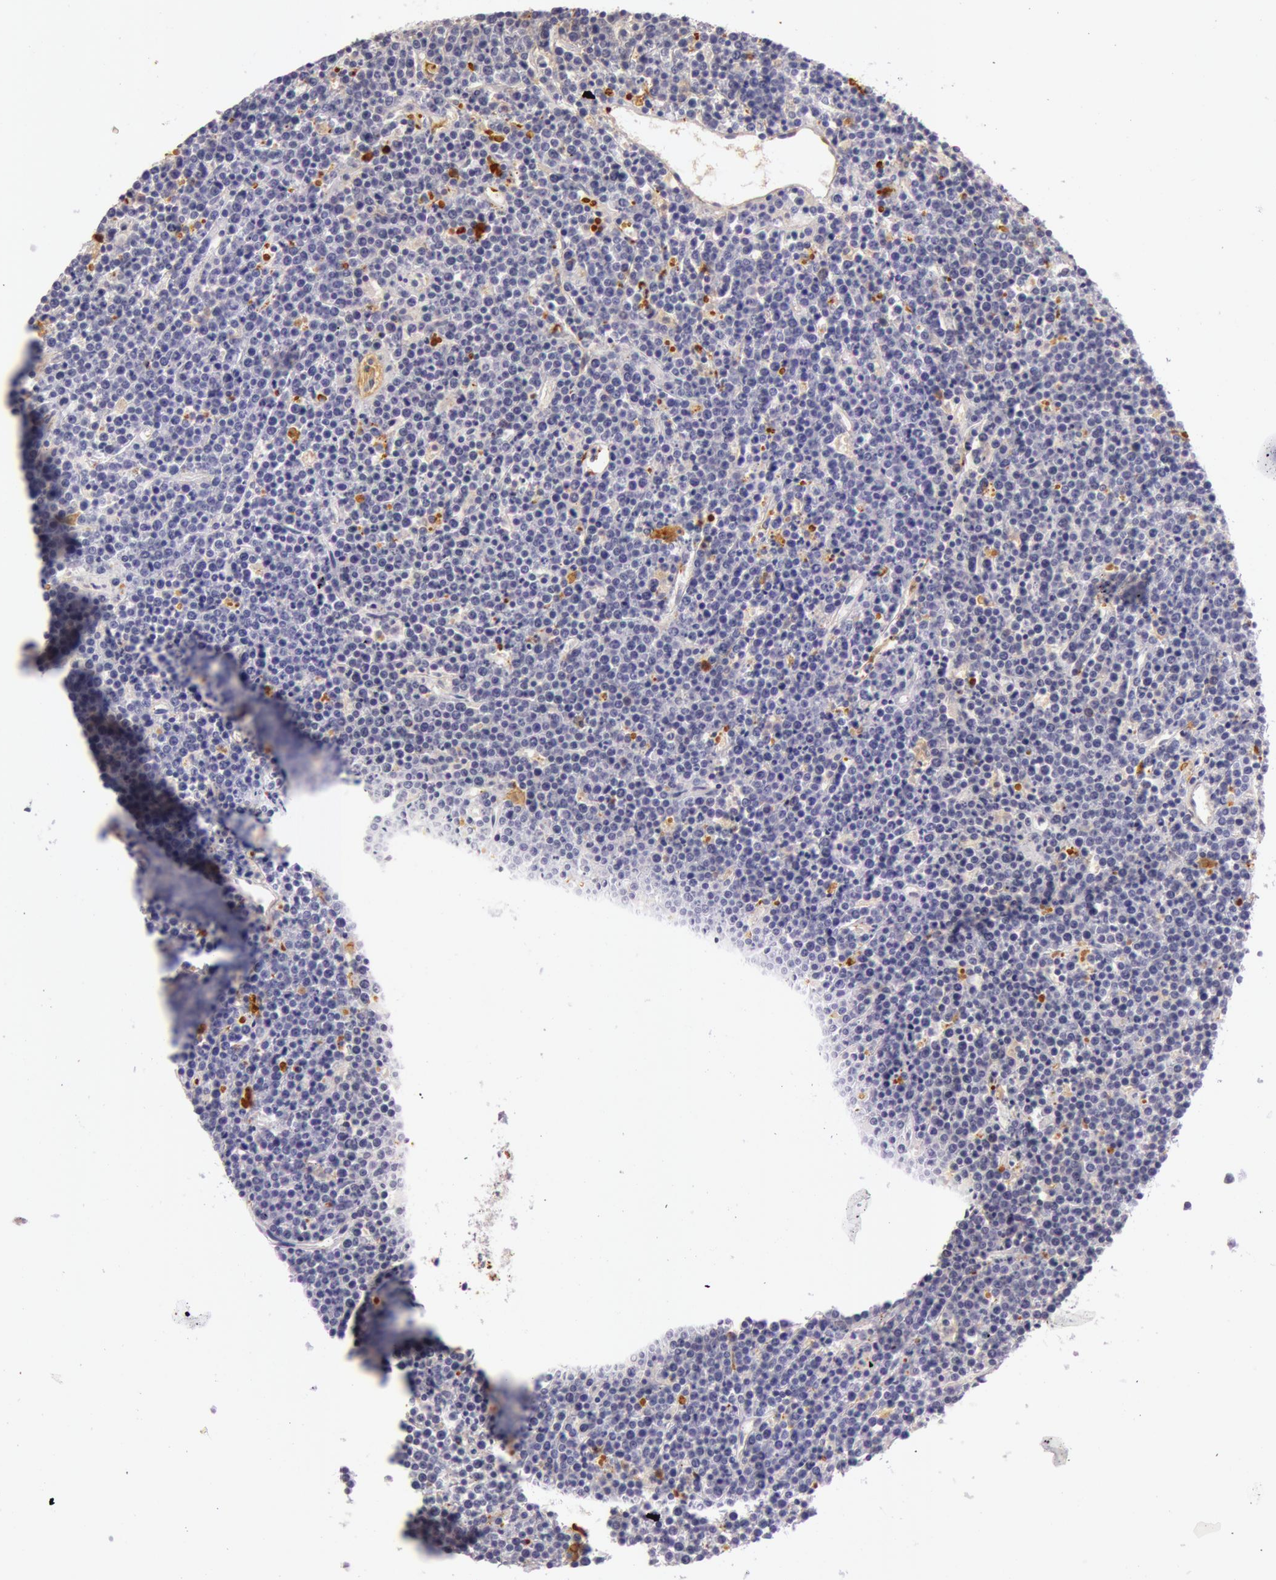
{"staining": {"intensity": "negative", "quantity": "none", "location": "none"}, "tissue": "lymphoma", "cell_type": "Tumor cells", "image_type": "cancer", "snomed": [{"axis": "morphology", "description": "Malignant lymphoma, non-Hodgkin's type, High grade"}, {"axis": "topography", "description": "Ovary"}], "caption": "Tumor cells are negative for brown protein staining in malignant lymphoma, non-Hodgkin's type (high-grade).", "gene": "C4BPA", "patient": {"sex": "female", "age": 56}}